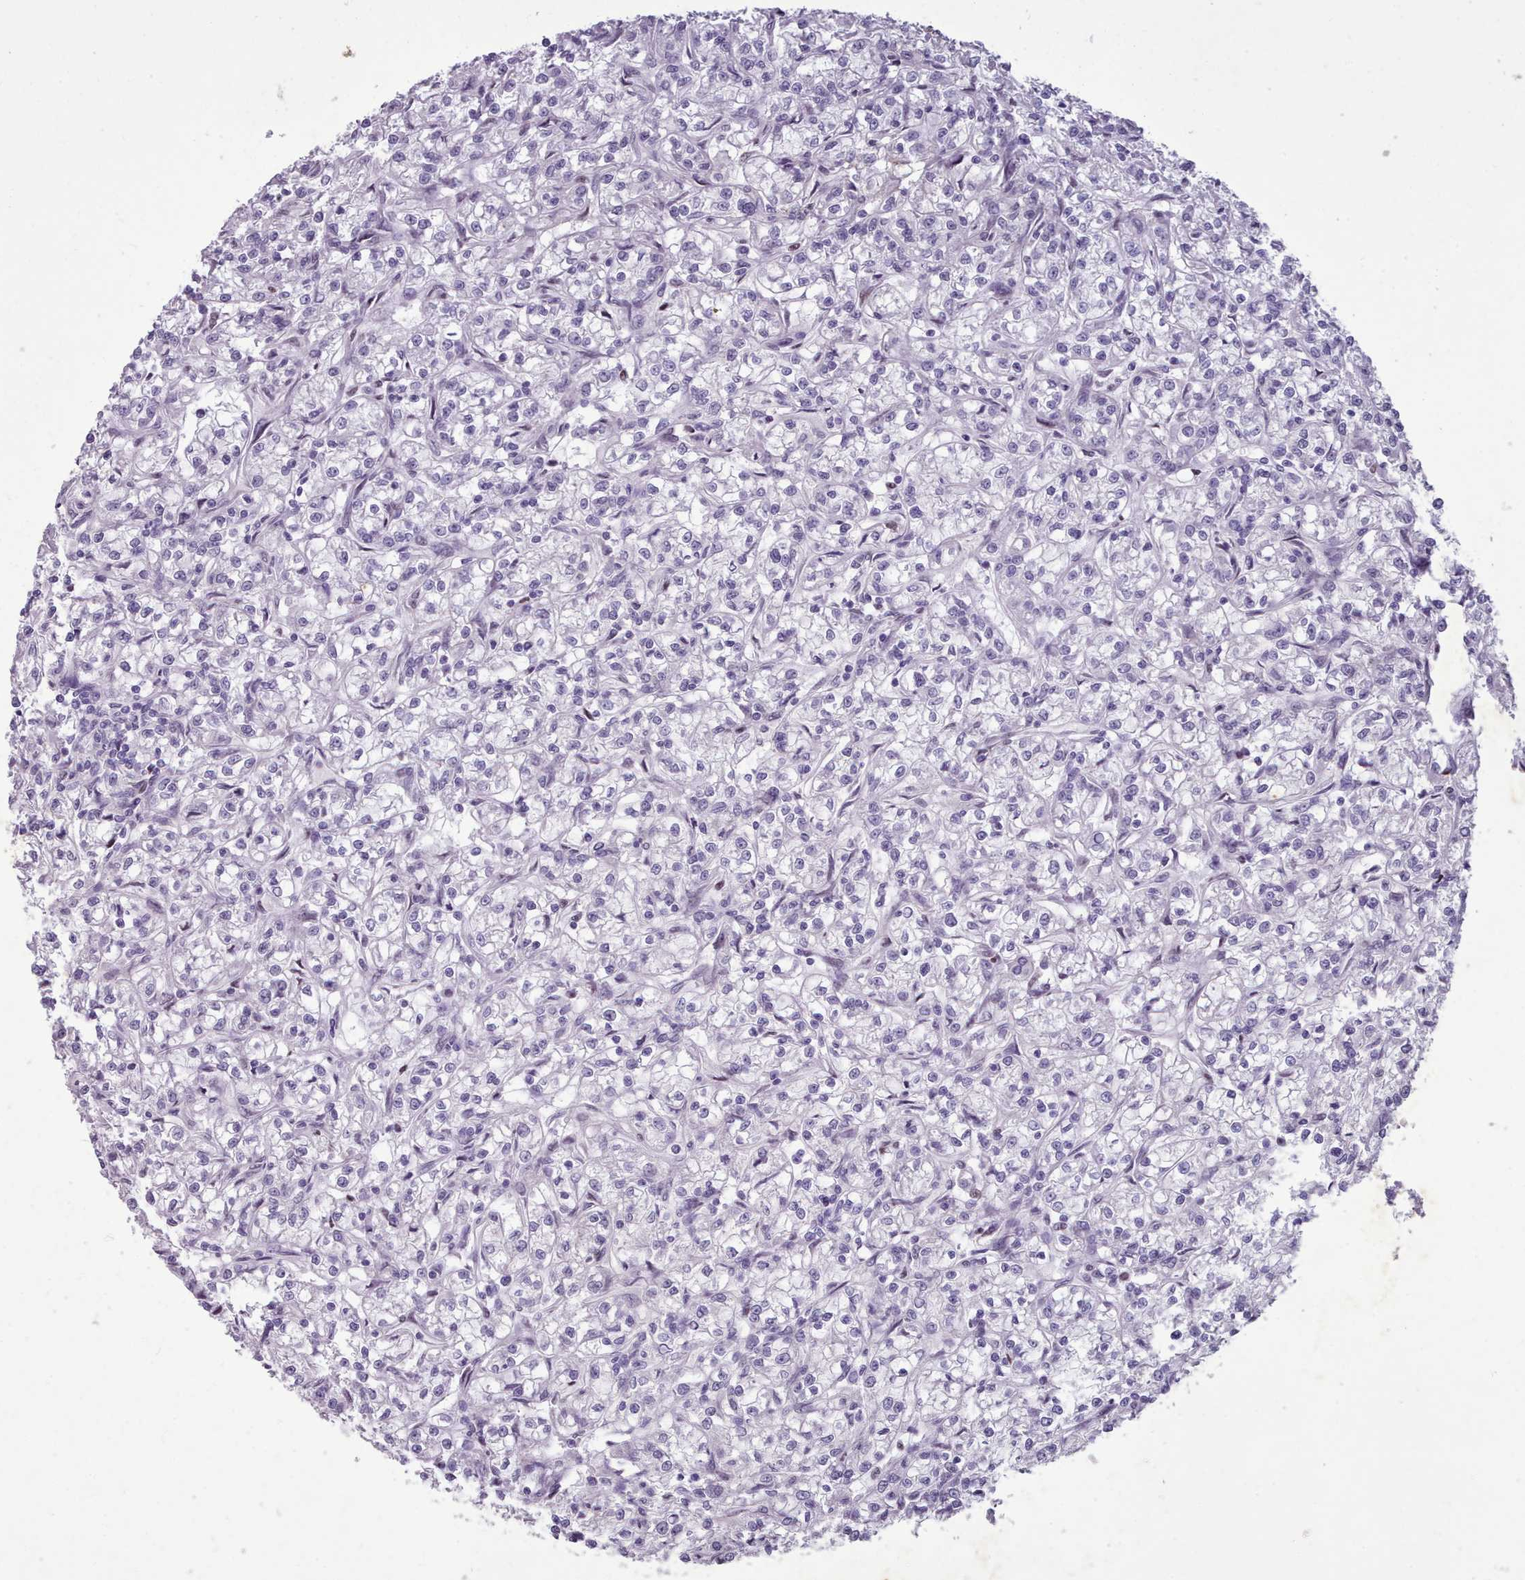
{"staining": {"intensity": "negative", "quantity": "none", "location": "none"}, "tissue": "renal cancer", "cell_type": "Tumor cells", "image_type": "cancer", "snomed": [{"axis": "morphology", "description": "Adenocarcinoma, NOS"}, {"axis": "topography", "description": "Kidney"}], "caption": "DAB (3,3'-diaminobenzidine) immunohistochemical staining of adenocarcinoma (renal) shows no significant positivity in tumor cells.", "gene": "KCNT2", "patient": {"sex": "female", "age": 59}}